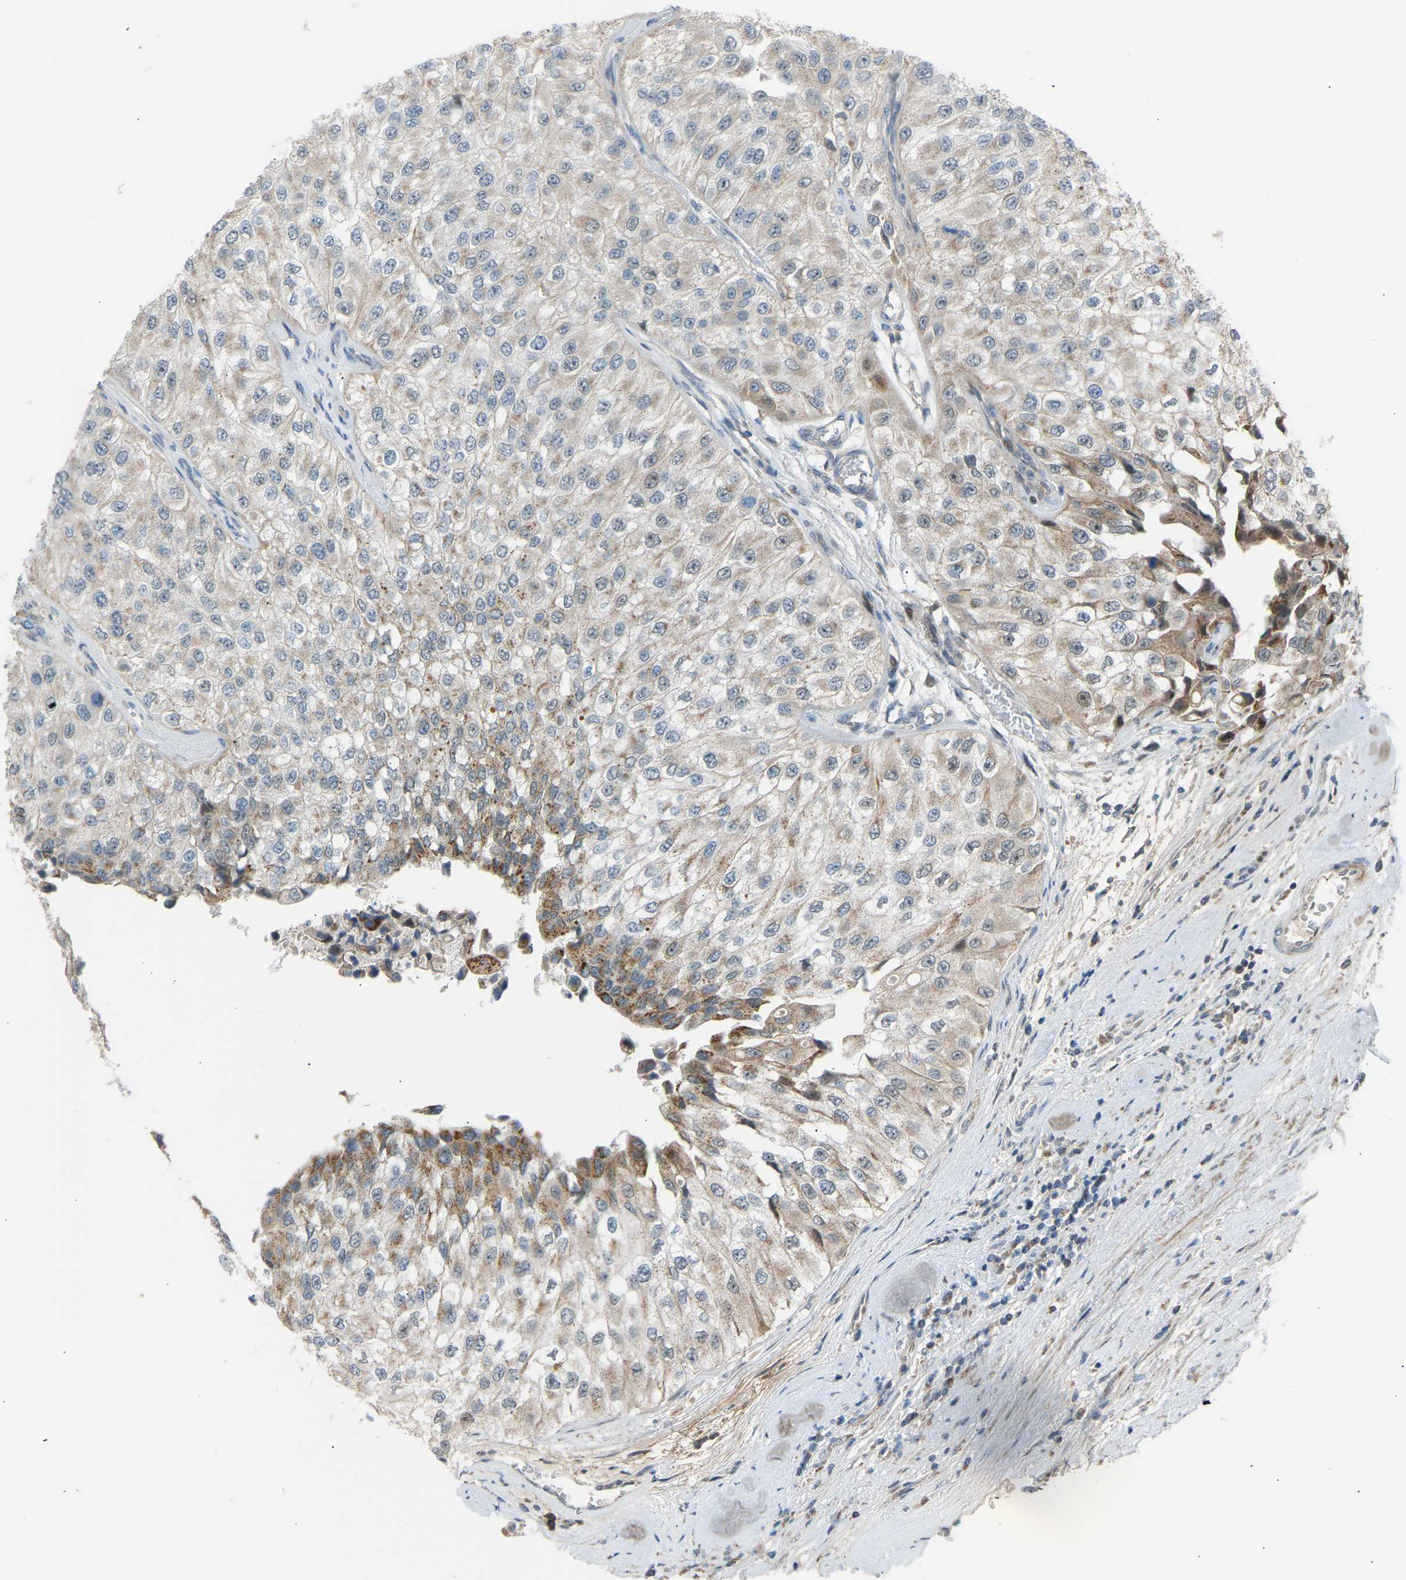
{"staining": {"intensity": "moderate", "quantity": "<25%", "location": "cytoplasmic/membranous"}, "tissue": "urothelial cancer", "cell_type": "Tumor cells", "image_type": "cancer", "snomed": [{"axis": "morphology", "description": "Urothelial carcinoma, High grade"}, {"axis": "topography", "description": "Kidney"}, {"axis": "topography", "description": "Urinary bladder"}], "caption": "Protein expression analysis of high-grade urothelial carcinoma displays moderate cytoplasmic/membranous expression in approximately <25% of tumor cells.", "gene": "VPS41", "patient": {"sex": "male", "age": 77}}